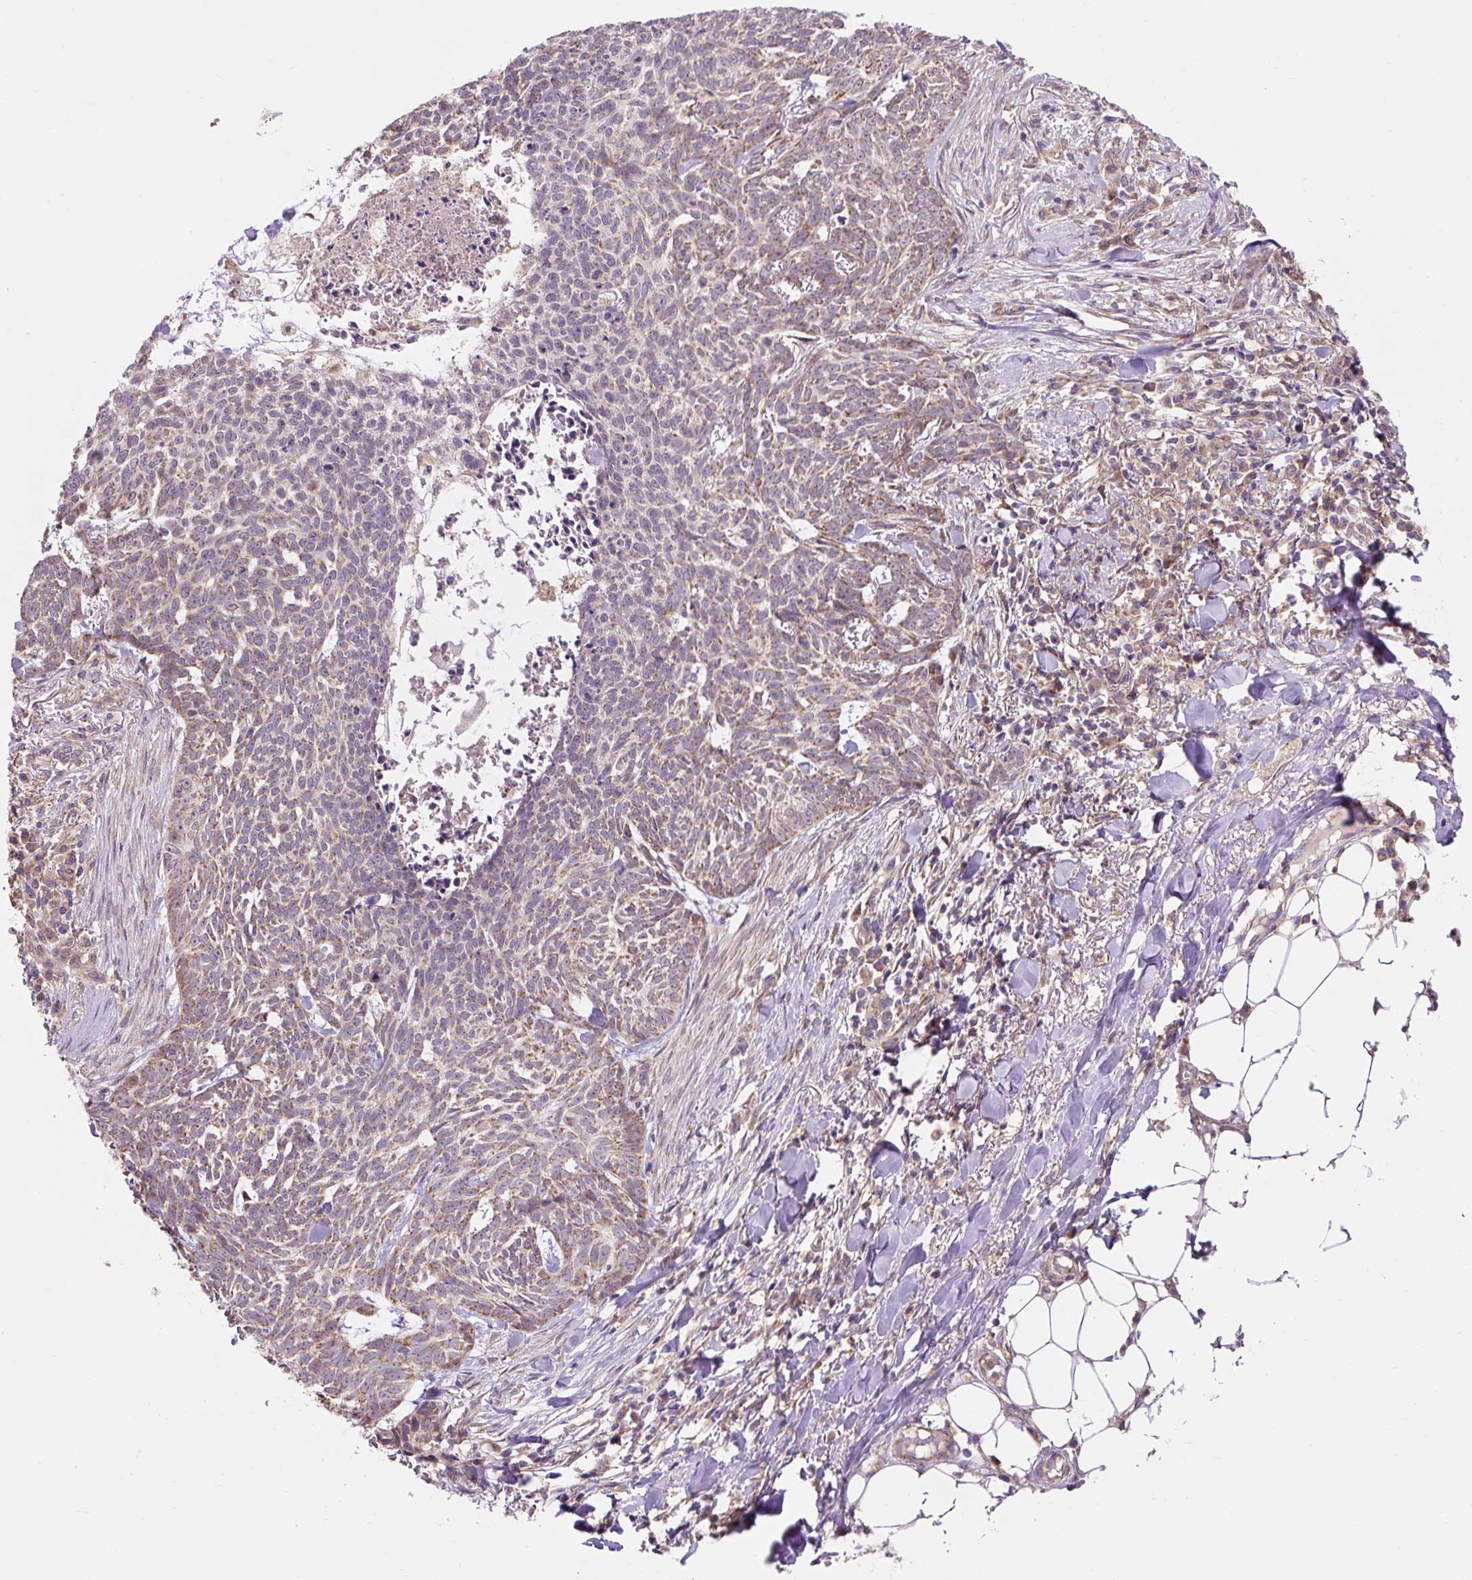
{"staining": {"intensity": "moderate", "quantity": ">75%", "location": "cytoplasmic/membranous"}, "tissue": "skin cancer", "cell_type": "Tumor cells", "image_type": "cancer", "snomed": [{"axis": "morphology", "description": "Basal cell carcinoma"}, {"axis": "topography", "description": "Skin"}], "caption": "Immunohistochemical staining of human skin basal cell carcinoma demonstrates moderate cytoplasmic/membranous protein staining in approximately >75% of tumor cells.", "gene": "TRIAP1", "patient": {"sex": "female", "age": 93}}